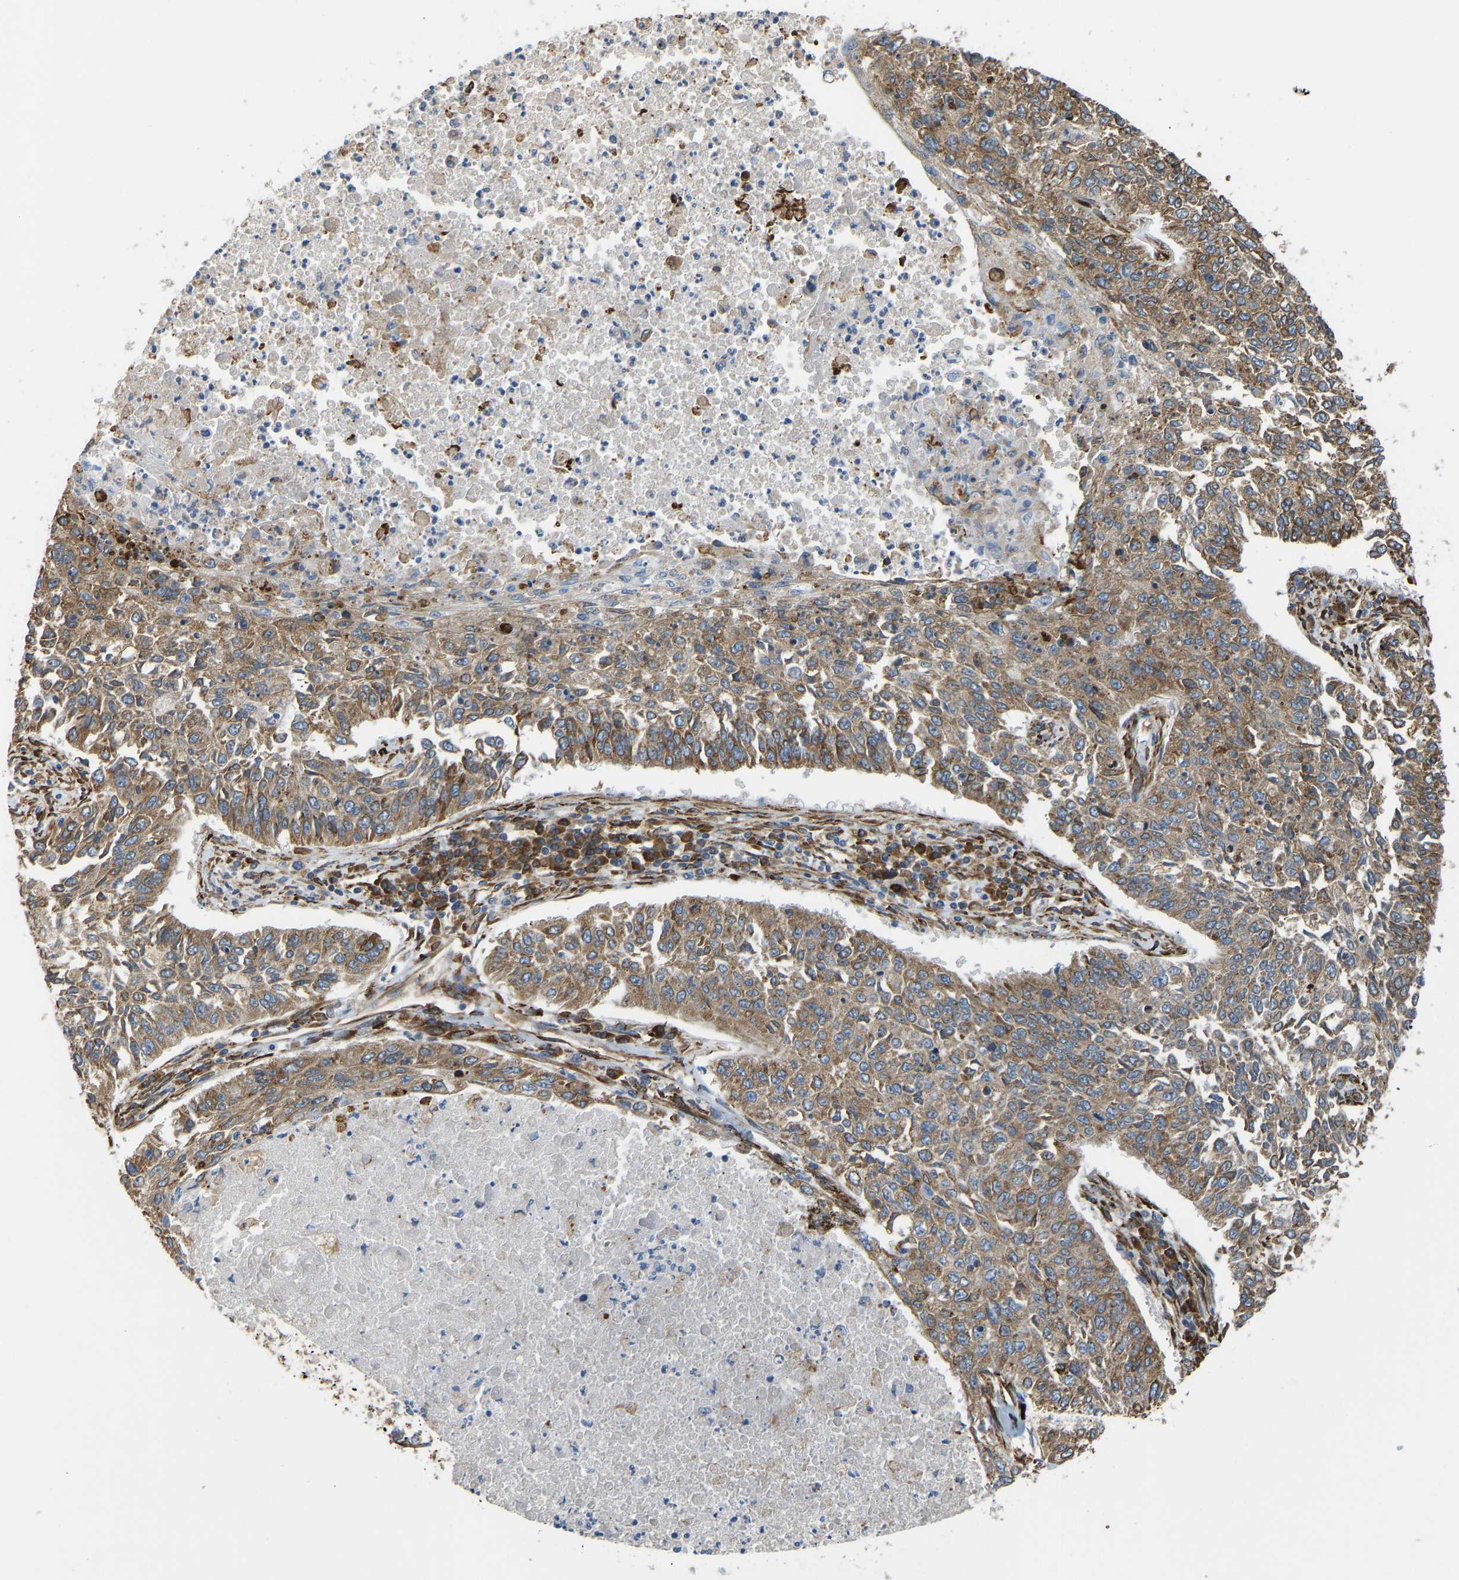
{"staining": {"intensity": "moderate", "quantity": ">75%", "location": "cytoplasmic/membranous"}, "tissue": "lung cancer", "cell_type": "Tumor cells", "image_type": "cancer", "snomed": [{"axis": "morphology", "description": "Normal tissue, NOS"}, {"axis": "morphology", "description": "Squamous cell carcinoma, NOS"}, {"axis": "topography", "description": "Cartilage tissue"}, {"axis": "topography", "description": "Bronchus"}, {"axis": "topography", "description": "Lung"}], "caption": "Tumor cells show medium levels of moderate cytoplasmic/membranous staining in approximately >75% of cells in lung cancer. The staining was performed using DAB to visualize the protein expression in brown, while the nuclei were stained in blue with hematoxylin (Magnification: 20x).", "gene": "BEX3", "patient": {"sex": "female", "age": 49}}